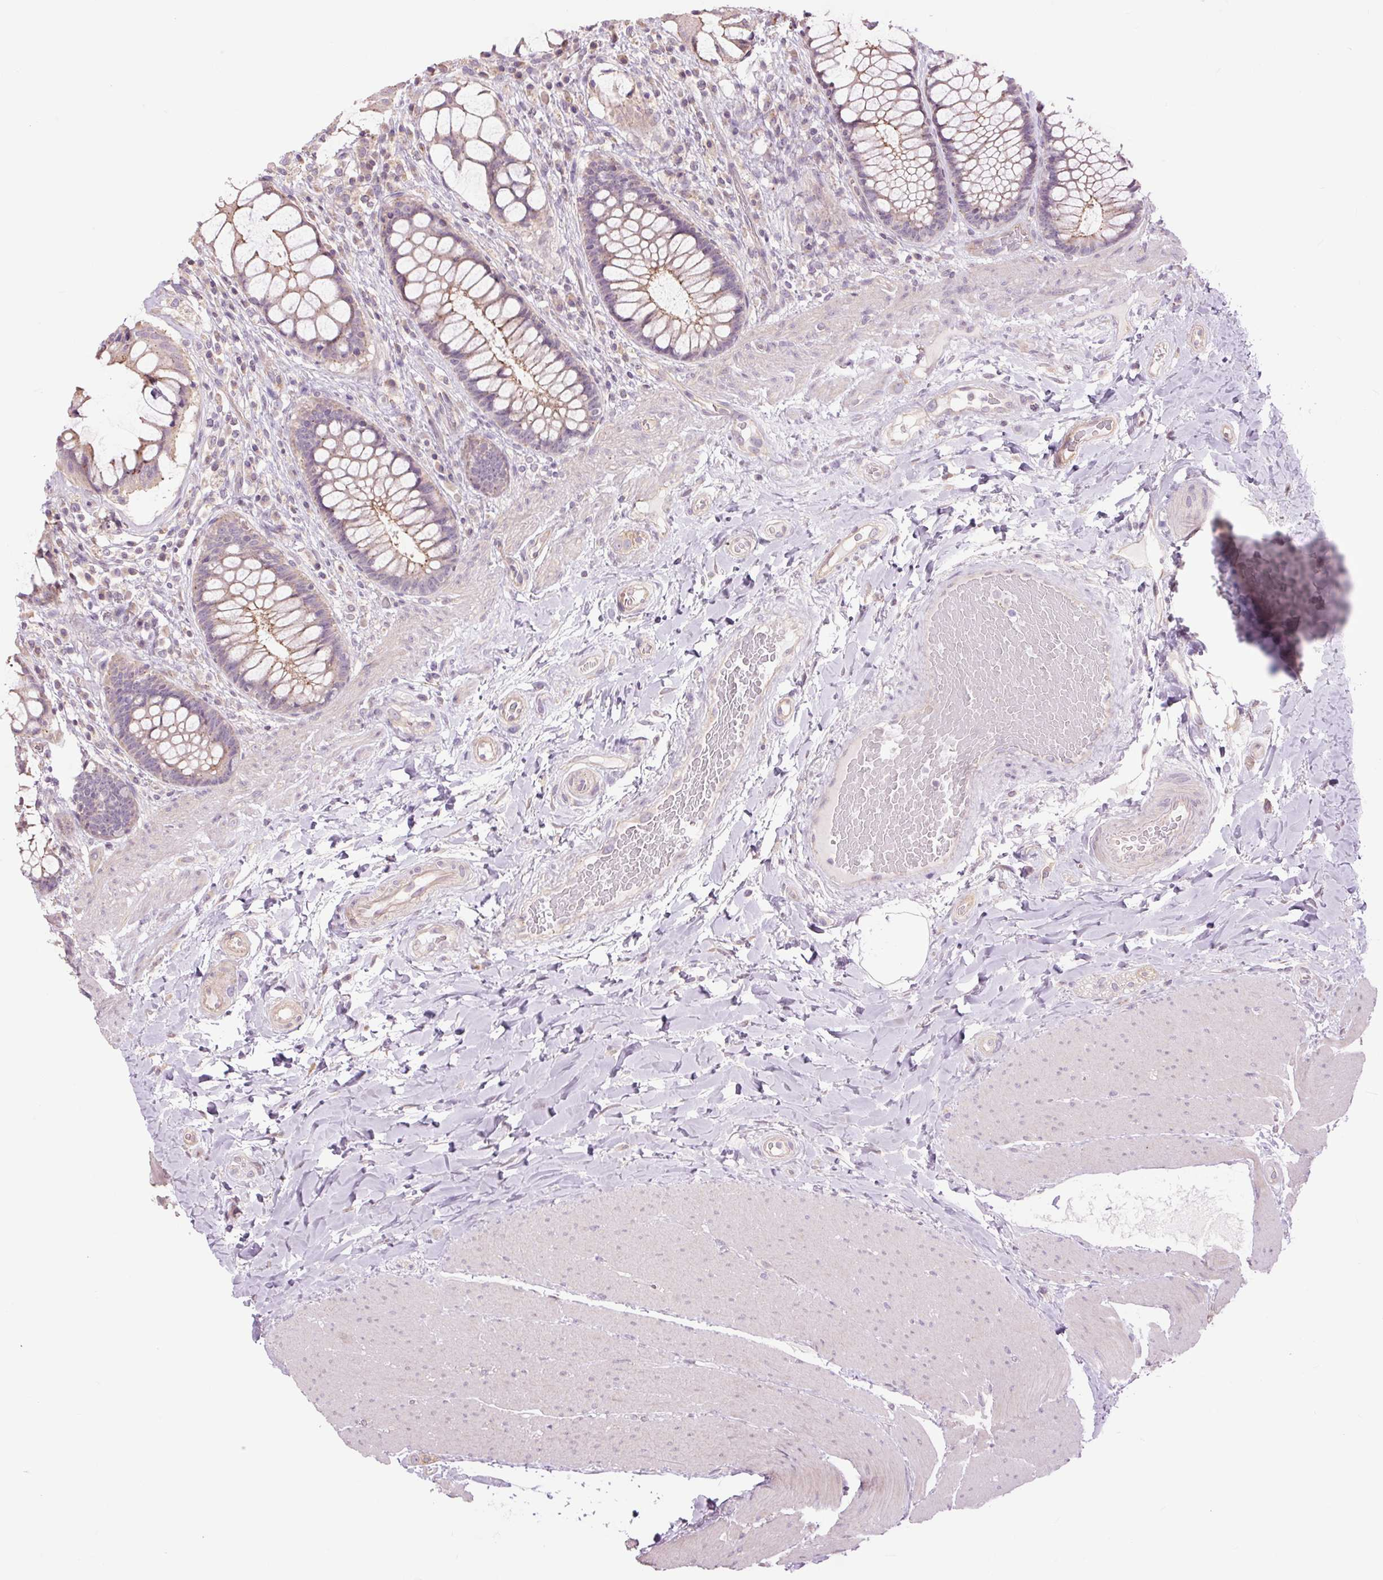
{"staining": {"intensity": "weak", "quantity": "25%-75%", "location": "cytoplasmic/membranous"}, "tissue": "rectum", "cell_type": "Glandular cells", "image_type": "normal", "snomed": [{"axis": "morphology", "description": "Normal tissue, NOS"}, {"axis": "topography", "description": "Rectum"}], "caption": "DAB immunohistochemical staining of unremarkable human rectum shows weak cytoplasmic/membranous protein staining in about 25%-75% of glandular cells. The protein is stained brown, and the nuclei are stained in blue (DAB (3,3'-diaminobenzidine) IHC with brightfield microscopy, high magnification).", "gene": "CTNNA3", "patient": {"sex": "female", "age": 58}}